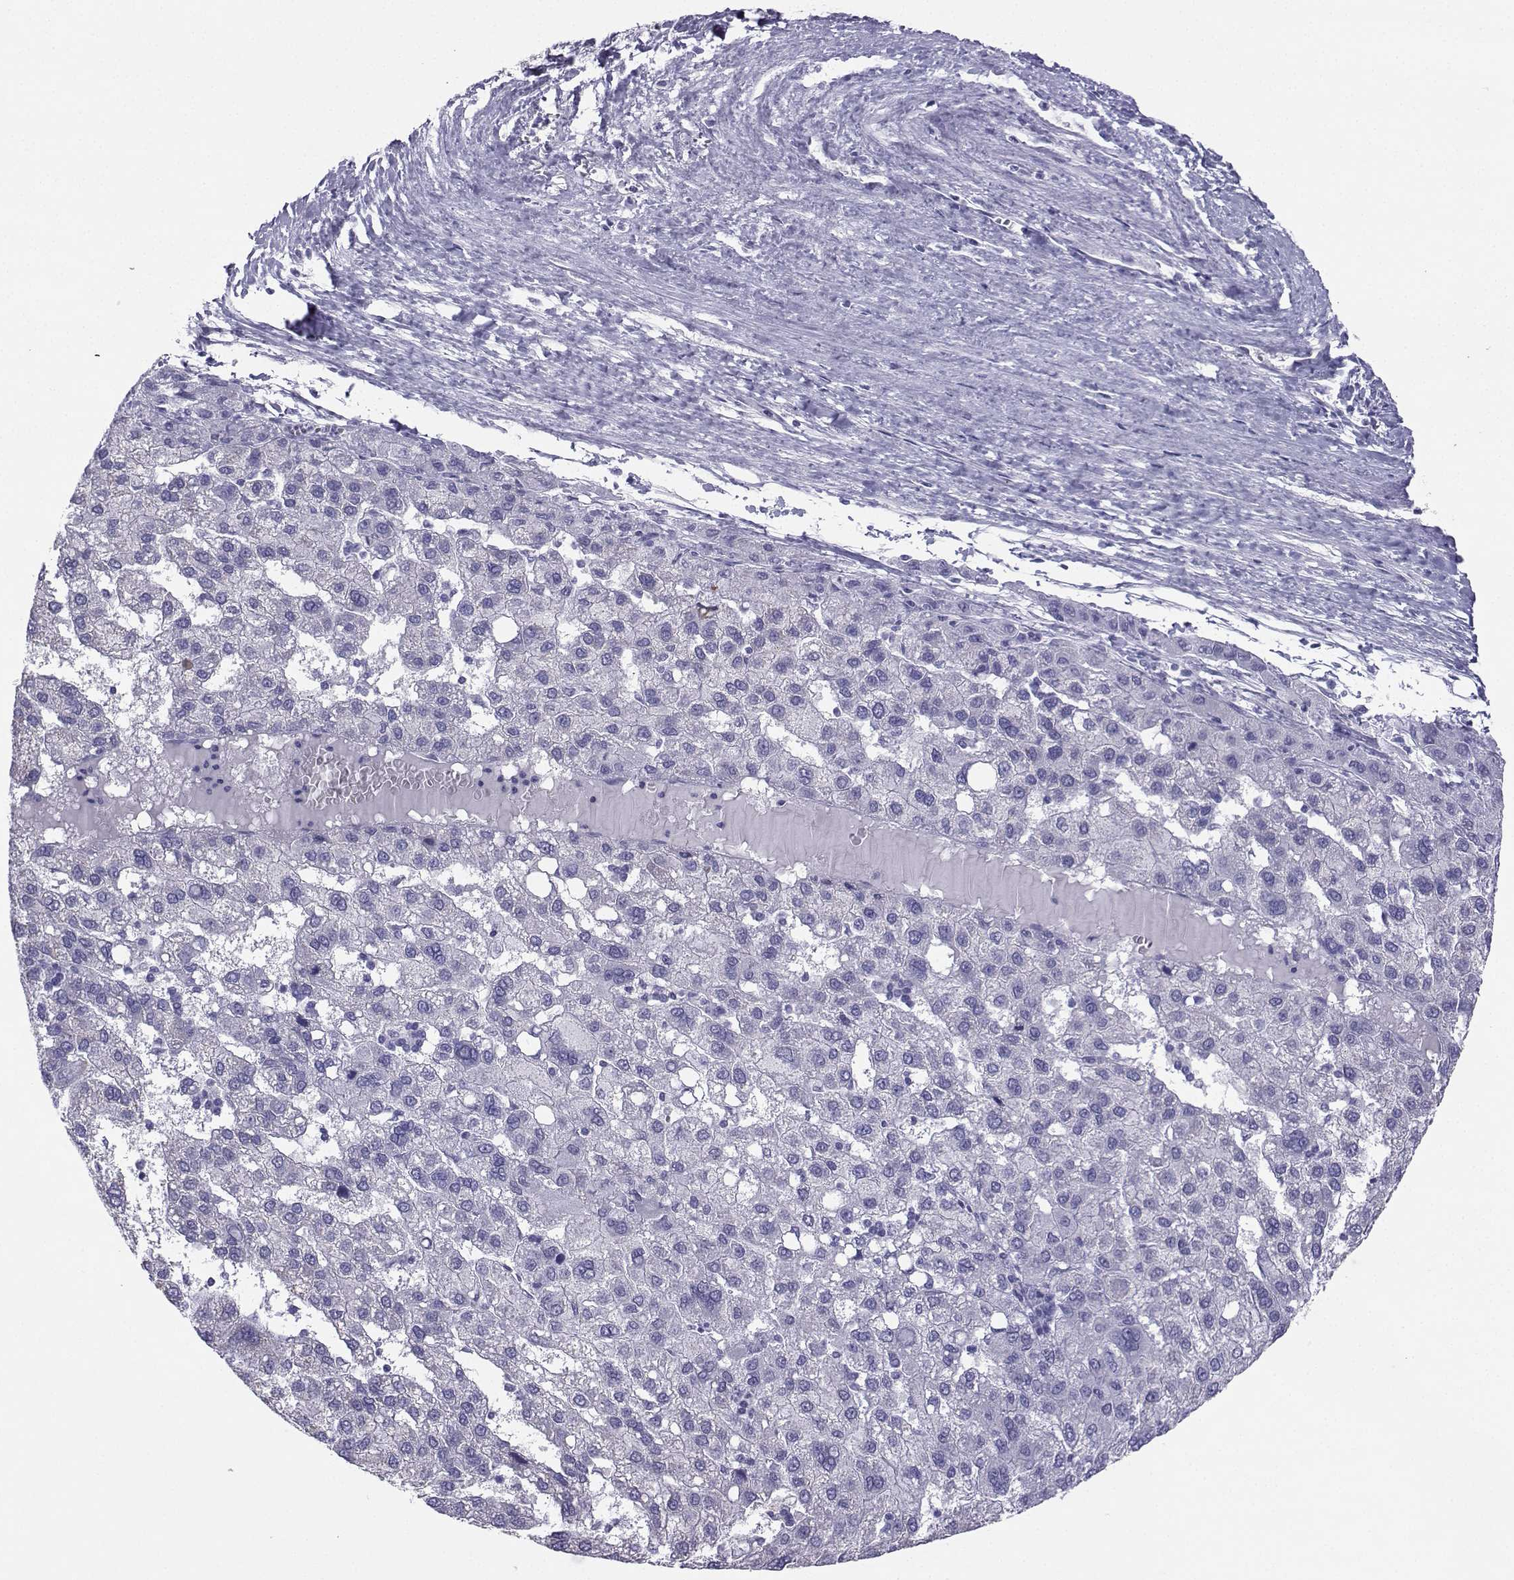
{"staining": {"intensity": "negative", "quantity": "none", "location": "none"}, "tissue": "liver cancer", "cell_type": "Tumor cells", "image_type": "cancer", "snomed": [{"axis": "morphology", "description": "Carcinoma, Hepatocellular, NOS"}, {"axis": "topography", "description": "Liver"}], "caption": "Liver hepatocellular carcinoma was stained to show a protein in brown. There is no significant staining in tumor cells.", "gene": "LORICRIN", "patient": {"sex": "female", "age": 82}}